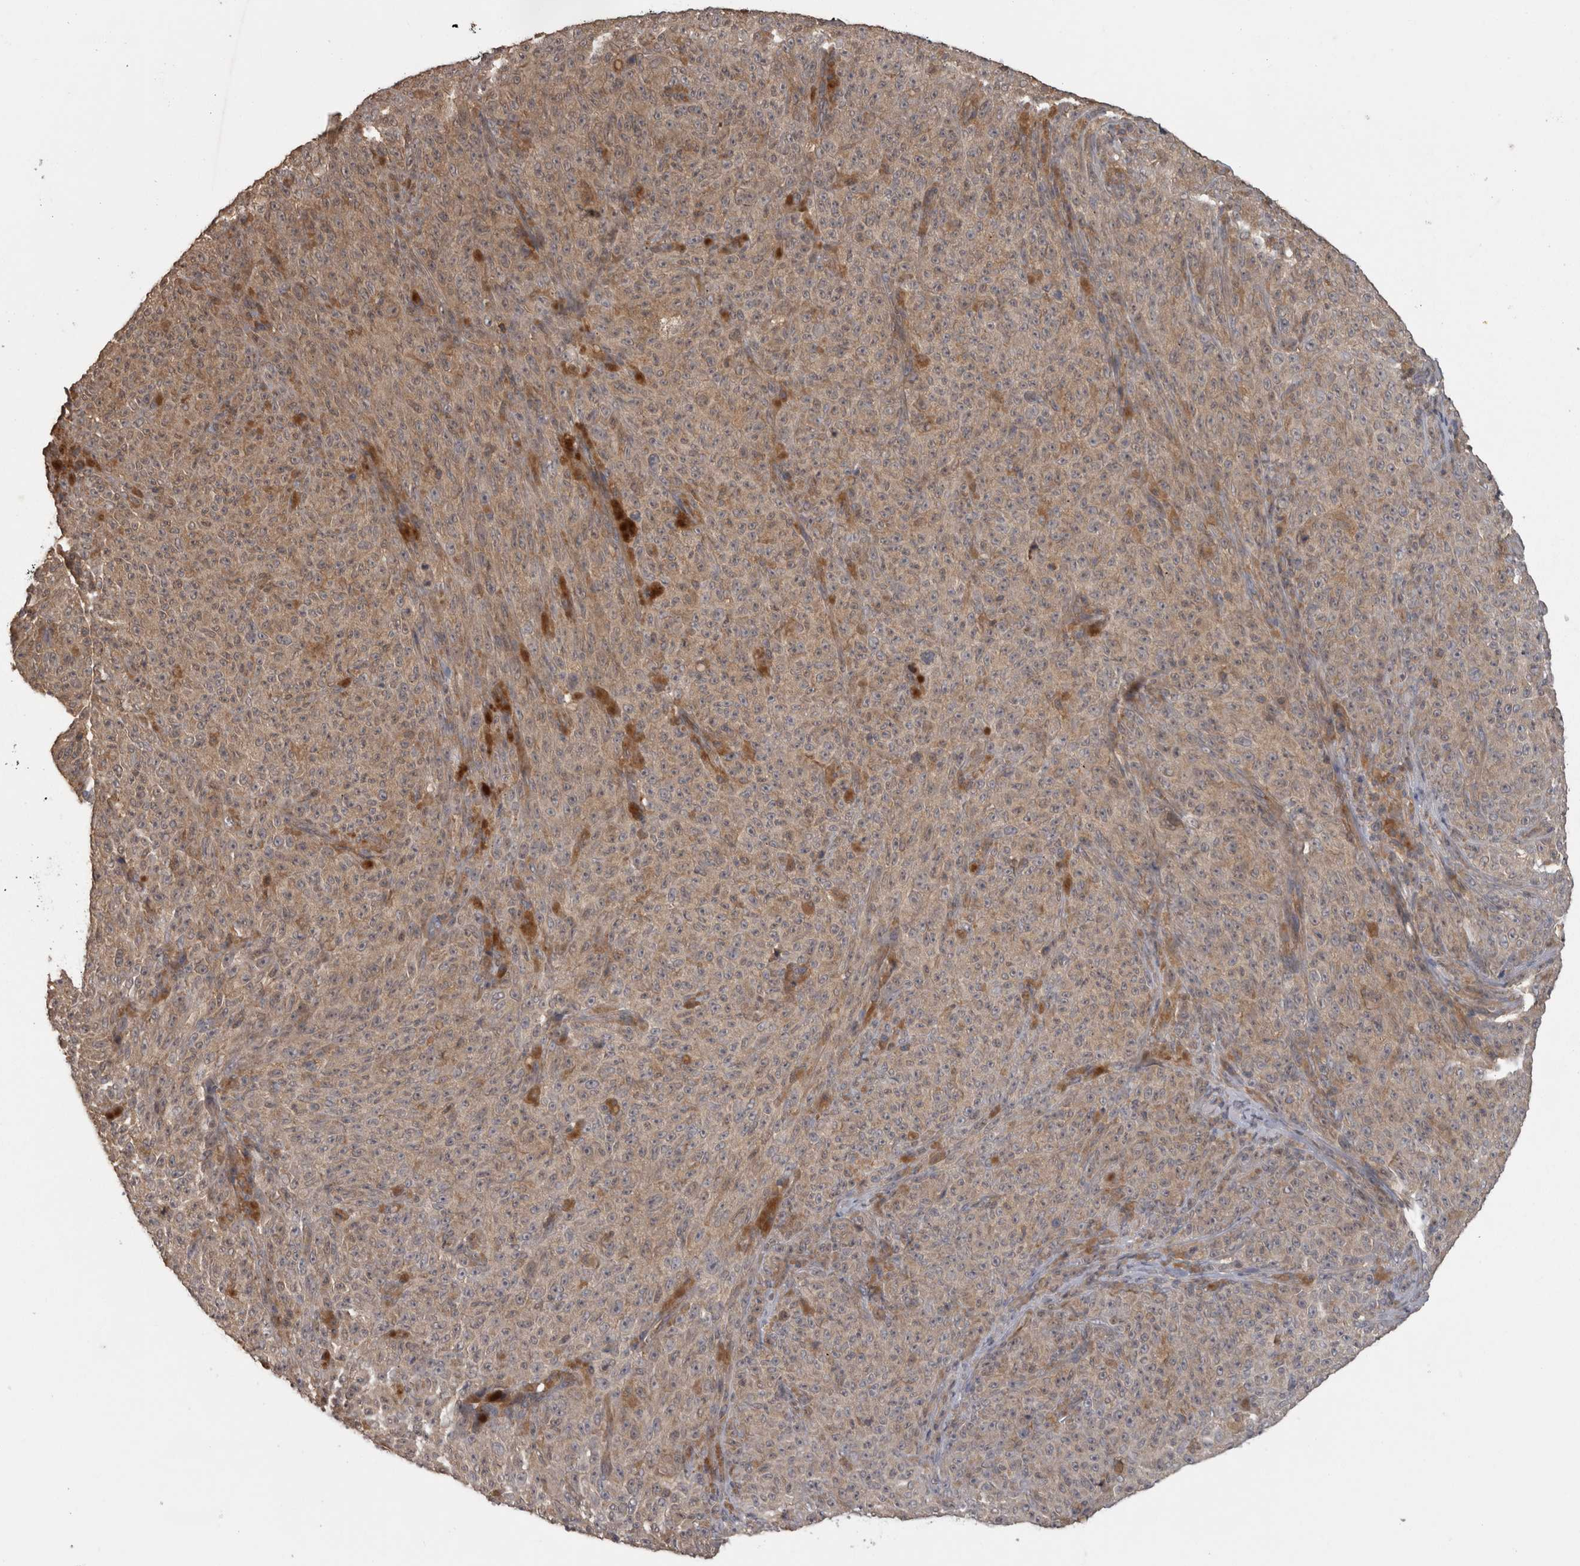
{"staining": {"intensity": "weak", "quantity": ">75%", "location": "cytoplasmic/membranous"}, "tissue": "melanoma", "cell_type": "Tumor cells", "image_type": "cancer", "snomed": [{"axis": "morphology", "description": "Malignant melanoma, NOS"}, {"axis": "topography", "description": "Skin"}], "caption": "There is low levels of weak cytoplasmic/membranous staining in tumor cells of malignant melanoma, as demonstrated by immunohistochemical staining (brown color).", "gene": "MICU3", "patient": {"sex": "female", "age": 82}}